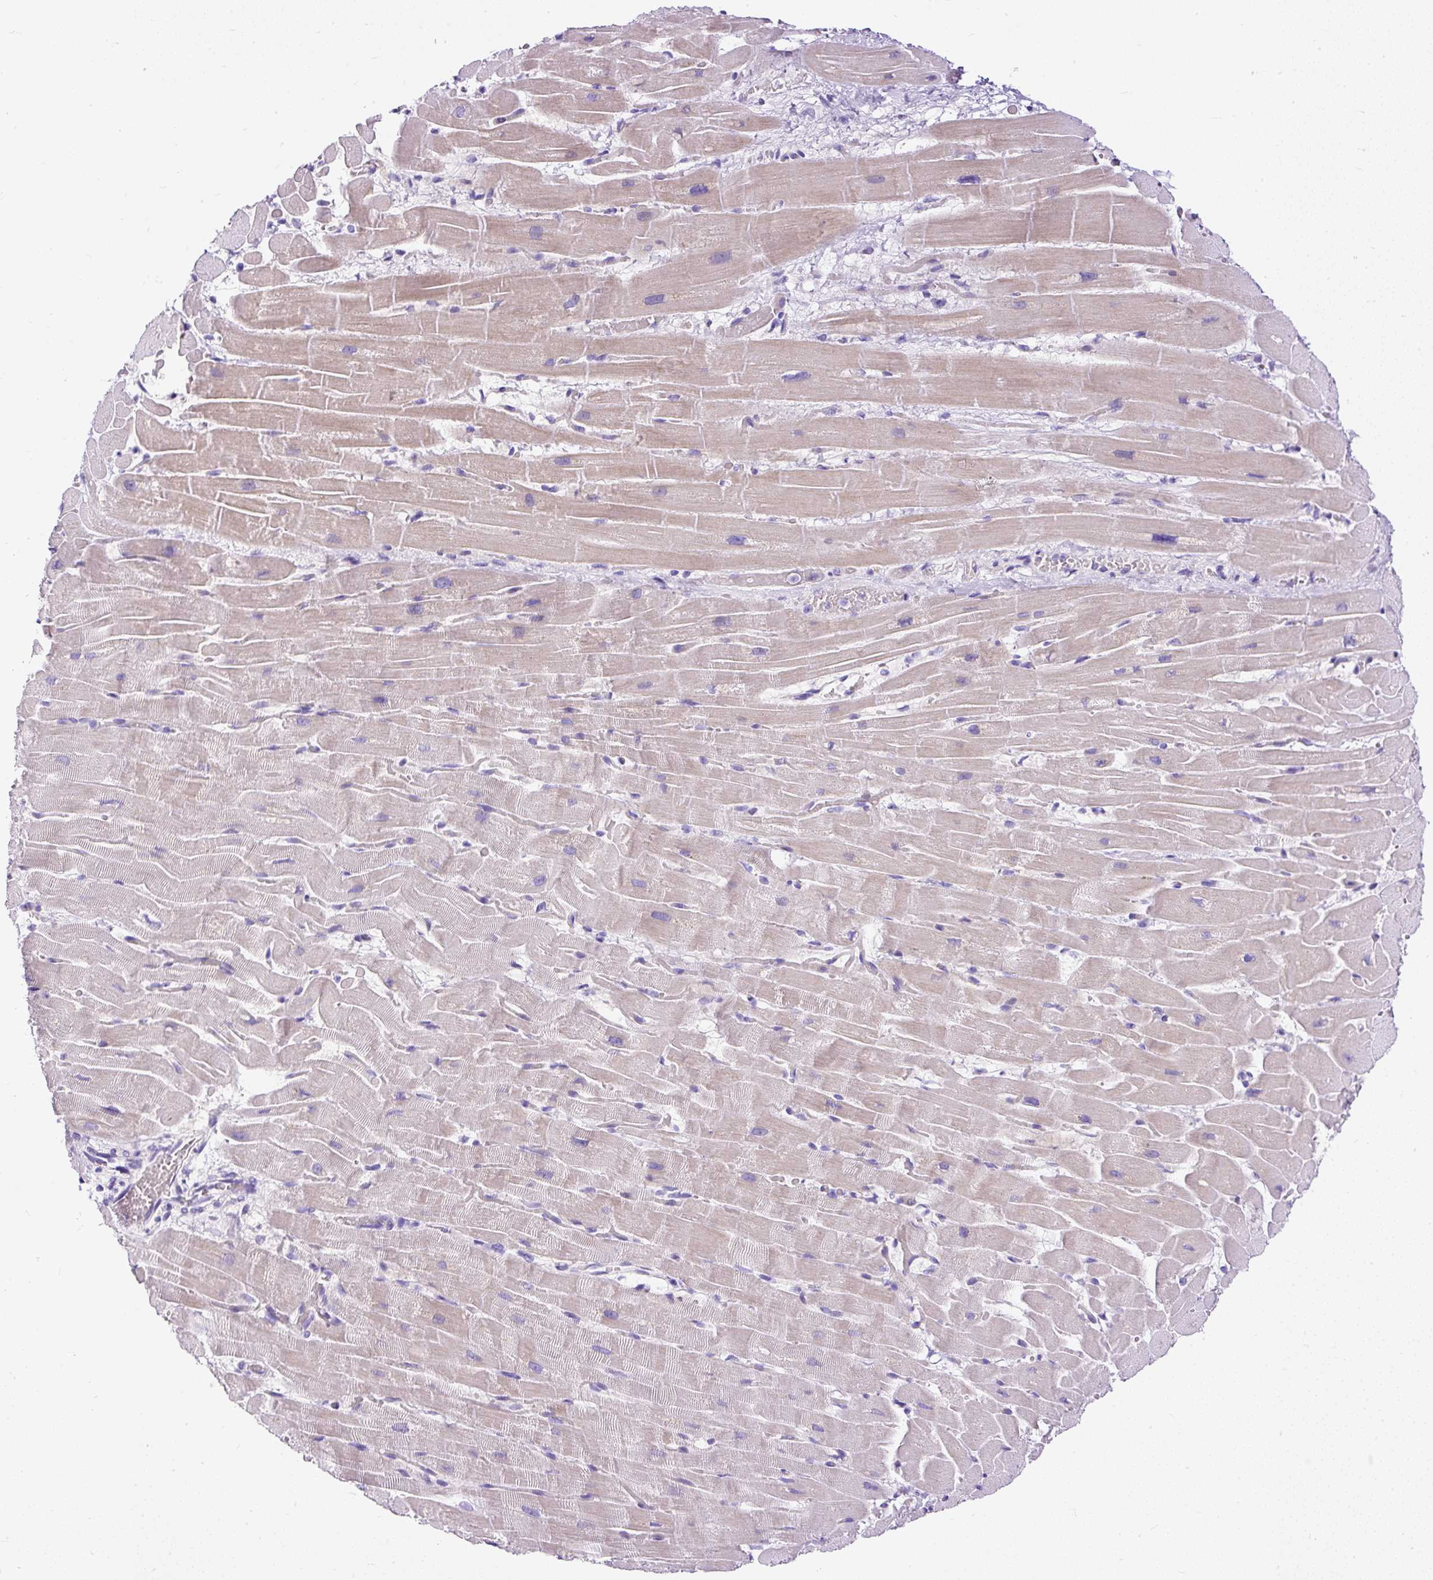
{"staining": {"intensity": "weak", "quantity": "25%-75%", "location": "cytoplasmic/membranous"}, "tissue": "heart muscle", "cell_type": "Cardiomyocytes", "image_type": "normal", "snomed": [{"axis": "morphology", "description": "Normal tissue, NOS"}, {"axis": "topography", "description": "Heart"}], "caption": "DAB (3,3'-diaminobenzidine) immunohistochemical staining of unremarkable human heart muscle displays weak cytoplasmic/membranous protein staining in about 25%-75% of cardiomyocytes.", "gene": "STOX2", "patient": {"sex": "male", "age": 37}}